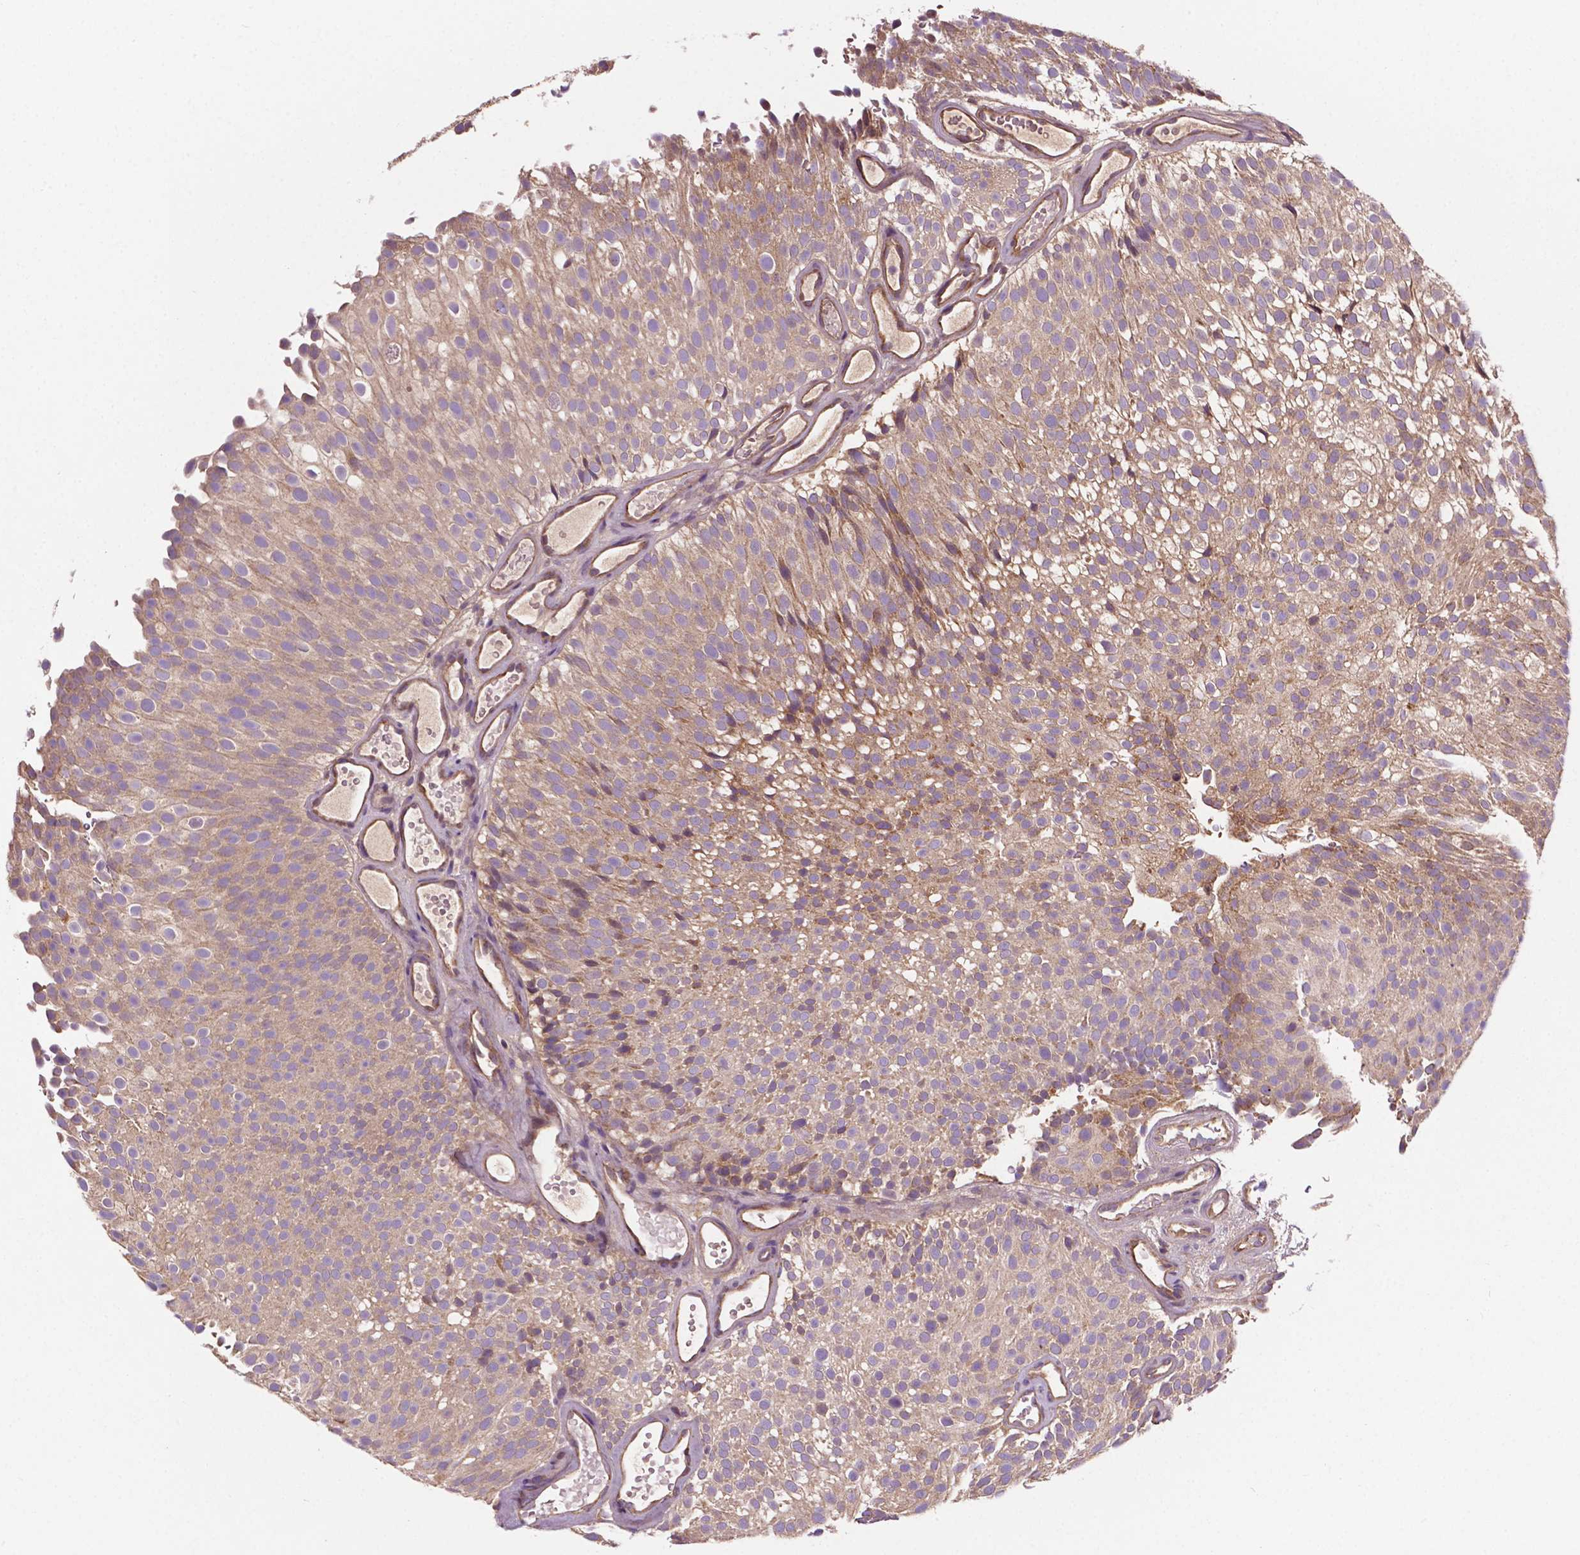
{"staining": {"intensity": "moderate", "quantity": "25%-75%", "location": "cytoplasmic/membranous"}, "tissue": "urothelial cancer", "cell_type": "Tumor cells", "image_type": "cancer", "snomed": [{"axis": "morphology", "description": "Urothelial carcinoma, Low grade"}, {"axis": "topography", "description": "Urinary bladder"}], "caption": "Protein staining displays moderate cytoplasmic/membranous staining in about 25%-75% of tumor cells in urothelial cancer. The staining was performed using DAB (3,3'-diaminobenzidine), with brown indicating positive protein expression. Nuclei are stained blue with hematoxylin.", "gene": "GJA9", "patient": {"sex": "male", "age": 78}}